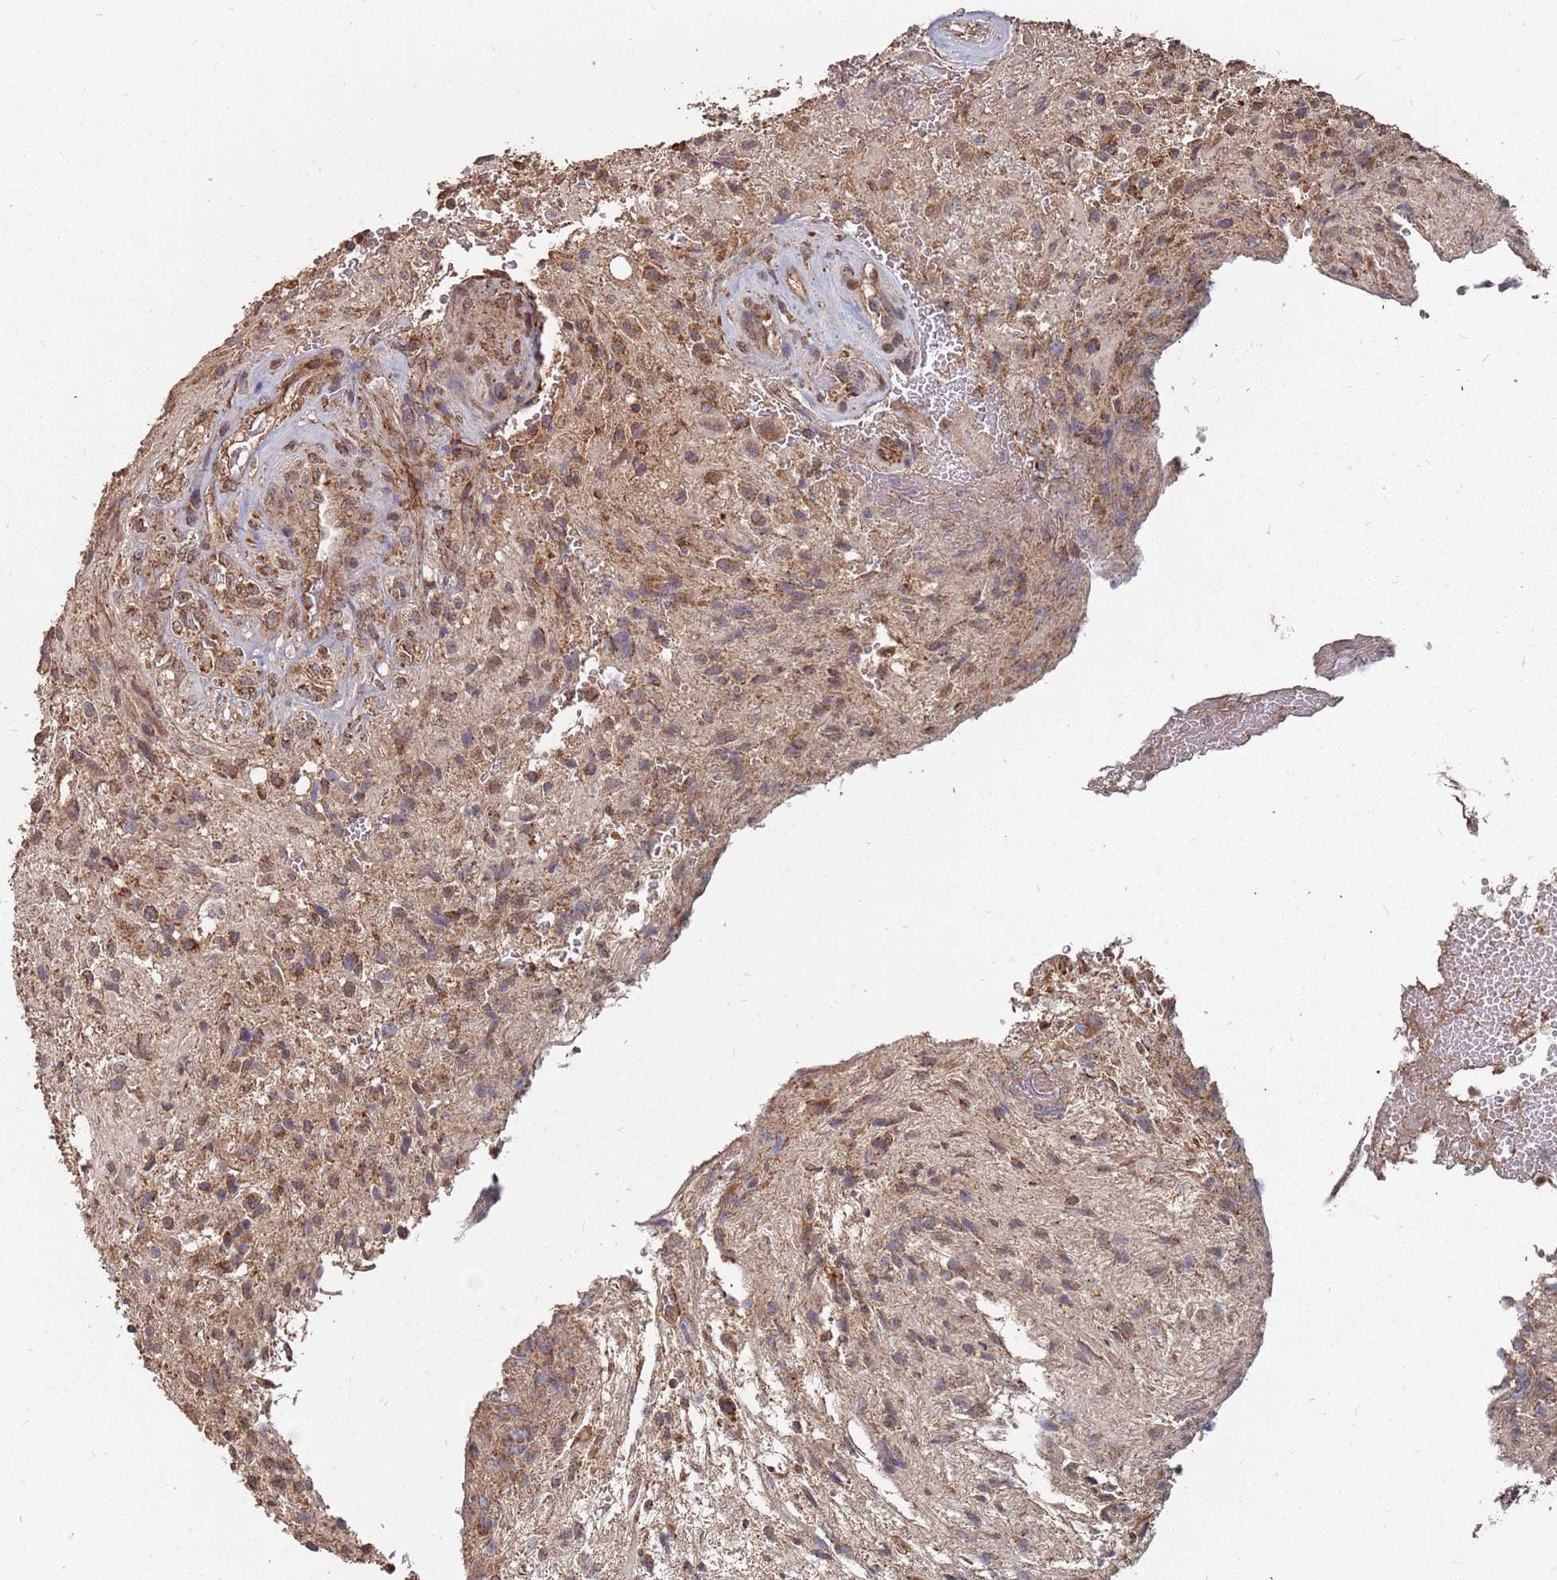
{"staining": {"intensity": "moderate", "quantity": ">75%", "location": "cytoplasmic/membranous"}, "tissue": "glioma", "cell_type": "Tumor cells", "image_type": "cancer", "snomed": [{"axis": "morphology", "description": "Glioma, malignant, High grade"}, {"axis": "topography", "description": "Brain"}], "caption": "The photomicrograph exhibits a brown stain indicating the presence of a protein in the cytoplasmic/membranous of tumor cells in glioma.", "gene": "PRORP", "patient": {"sex": "male", "age": 56}}